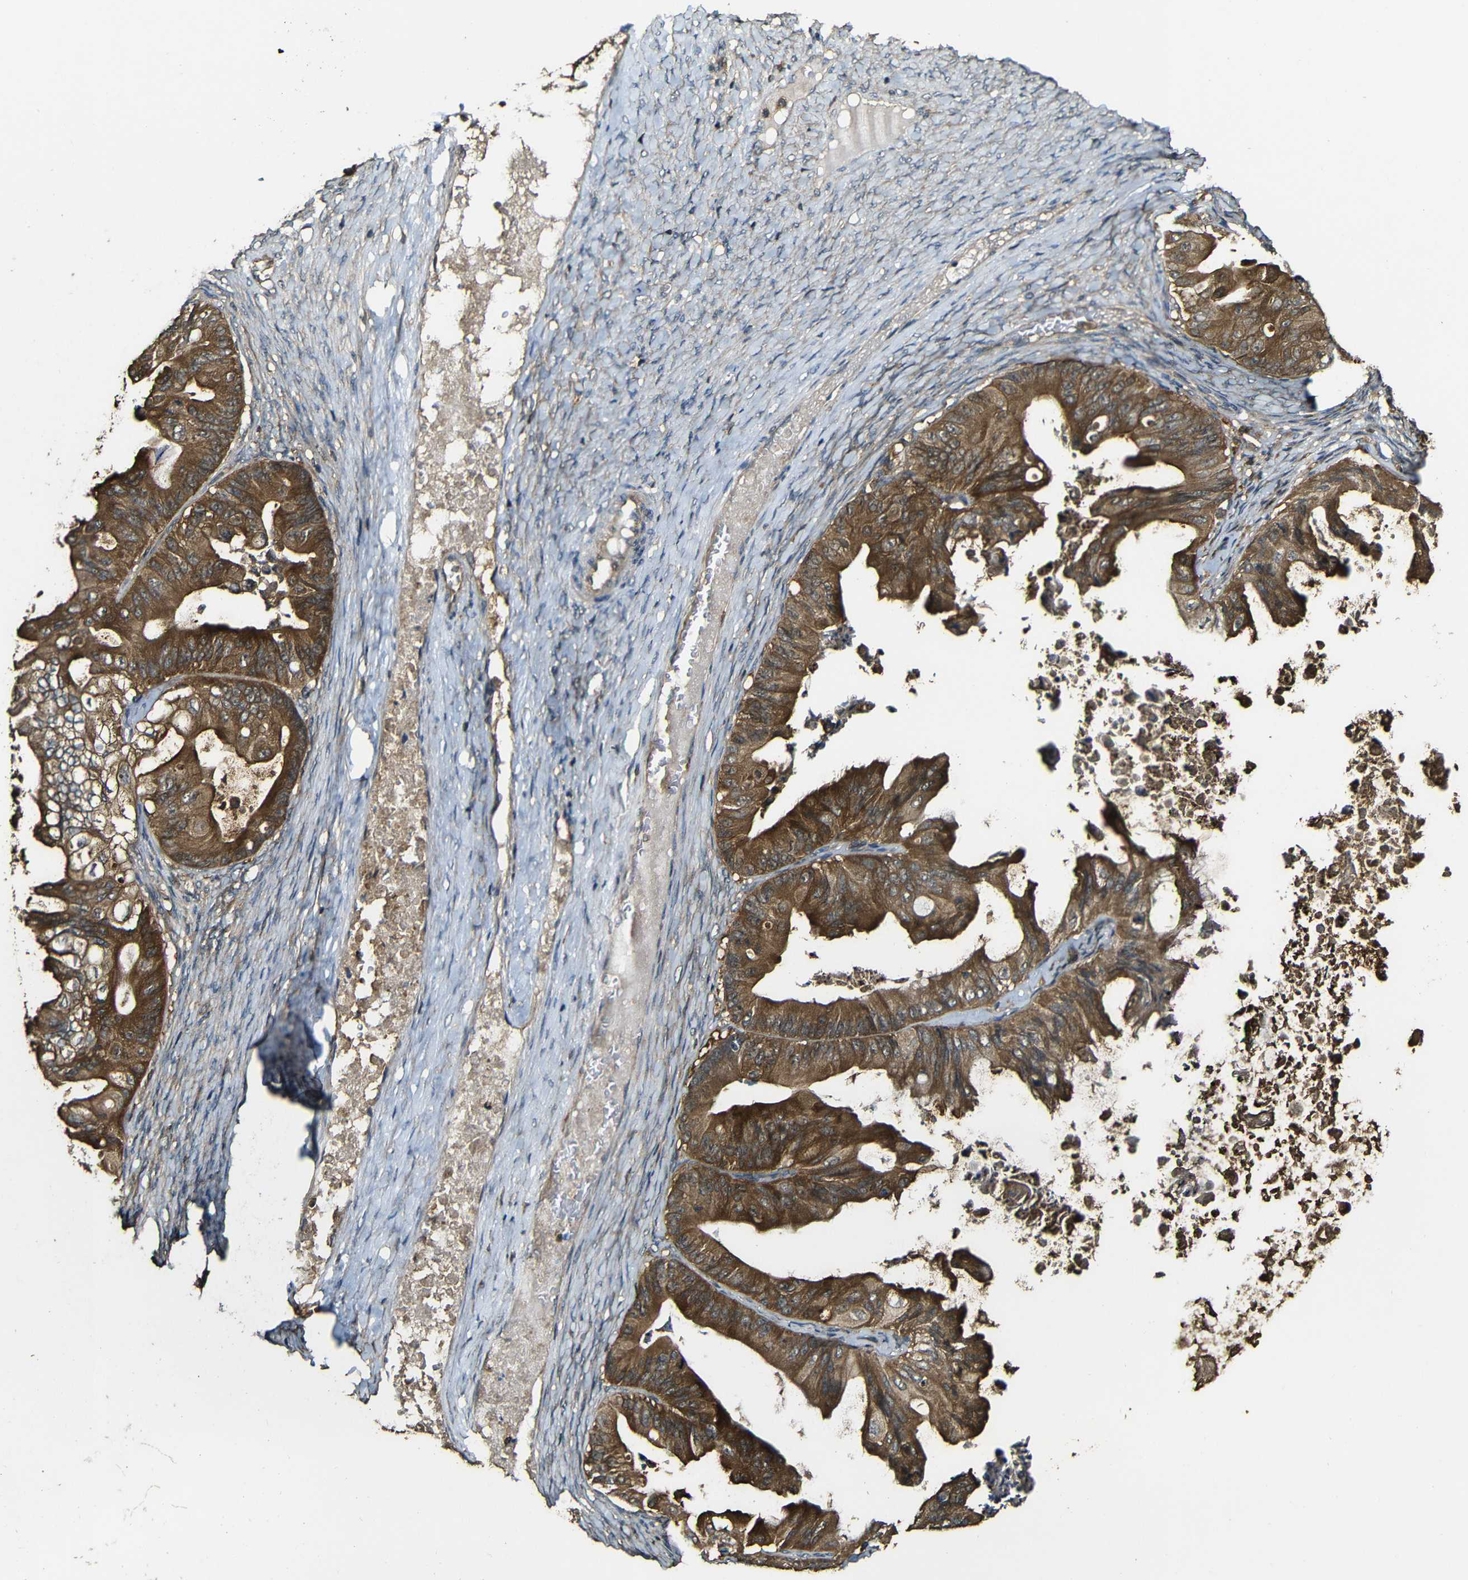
{"staining": {"intensity": "strong", "quantity": ">75%", "location": "cytoplasmic/membranous"}, "tissue": "ovarian cancer", "cell_type": "Tumor cells", "image_type": "cancer", "snomed": [{"axis": "morphology", "description": "Cystadenocarcinoma, mucinous, NOS"}, {"axis": "topography", "description": "Ovary"}], "caption": "Immunohistochemical staining of human mucinous cystadenocarcinoma (ovarian) exhibits high levels of strong cytoplasmic/membranous protein staining in about >75% of tumor cells. Using DAB (3,3'-diaminobenzidine) (brown) and hematoxylin (blue) stains, captured at high magnification using brightfield microscopy.", "gene": "CASP8", "patient": {"sex": "female", "age": 37}}